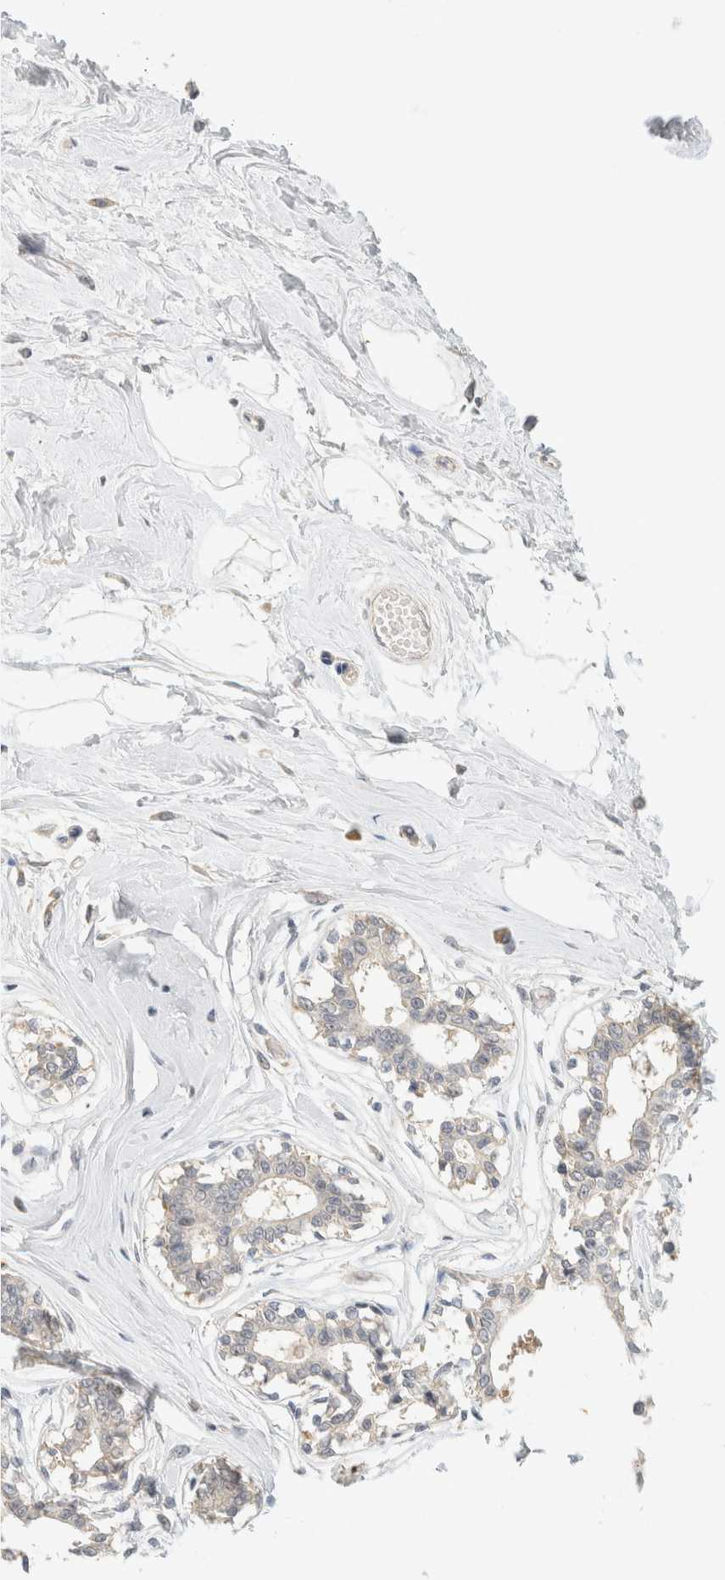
{"staining": {"intensity": "negative", "quantity": "none", "location": "none"}, "tissue": "breast", "cell_type": "Adipocytes", "image_type": "normal", "snomed": [{"axis": "morphology", "description": "Normal tissue, NOS"}, {"axis": "topography", "description": "Breast"}], "caption": "This is an immunohistochemistry photomicrograph of normal breast. There is no expression in adipocytes.", "gene": "CHRM4", "patient": {"sex": "female", "age": 45}}